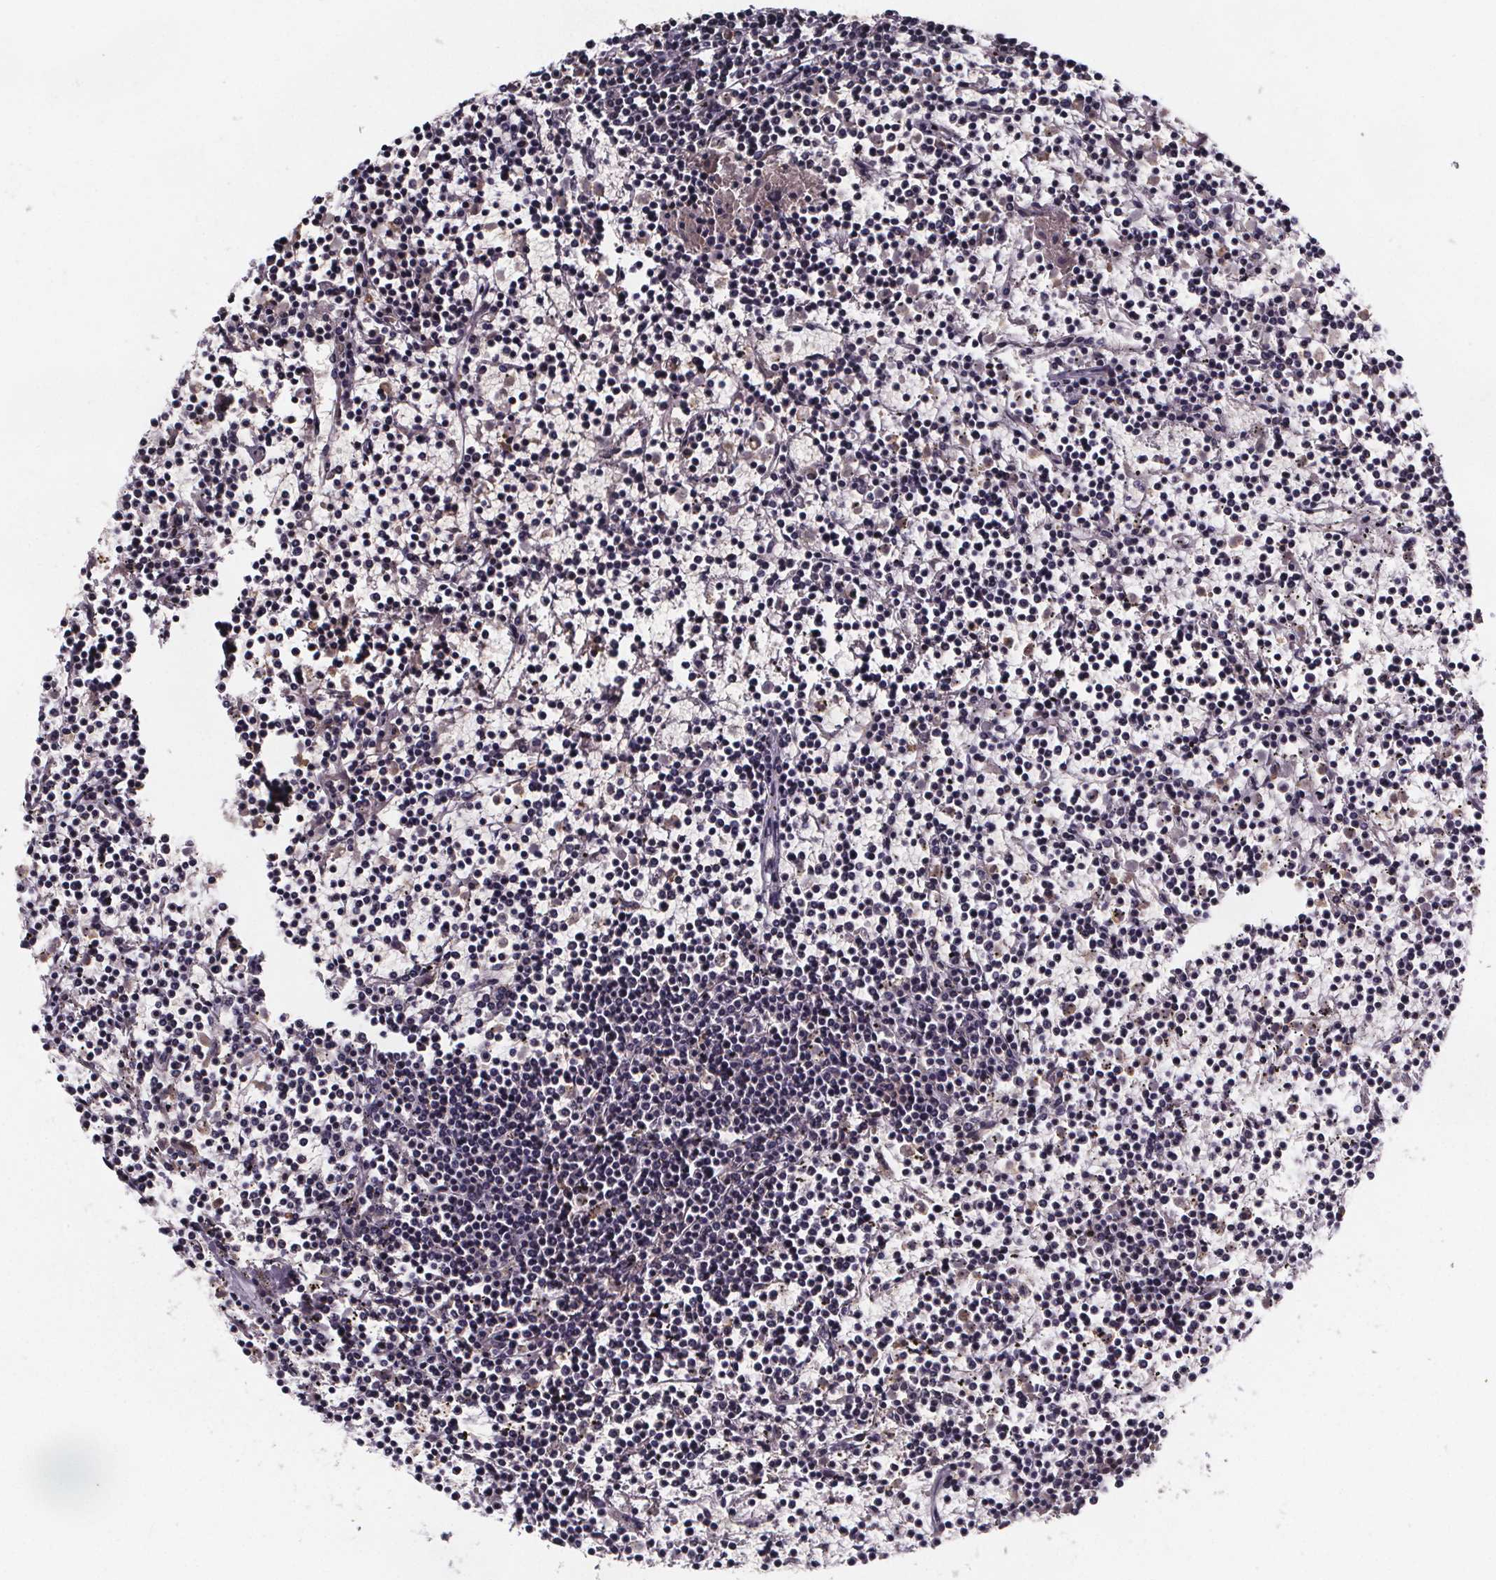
{"staining": {"intensity": "negative", "quantity": "none", "location": "none"}, "tissue": "lymphoma", "cell_type": "Tumor cells", "image_type": "cancer", "snomed": [{"axis": "morphology", "description": "Malignant lymphoma, non-Hodgkin's type, Low grade"}, {"axis": "topography", "description": "Spleen"}], "caption": "Tumor cells show no significant expression in lymphoma. (DAB immunohistochemistry with hematoxylin counter stain).", "gene": "SMIM1", "patient": {"sex": "female", "age": 19}}